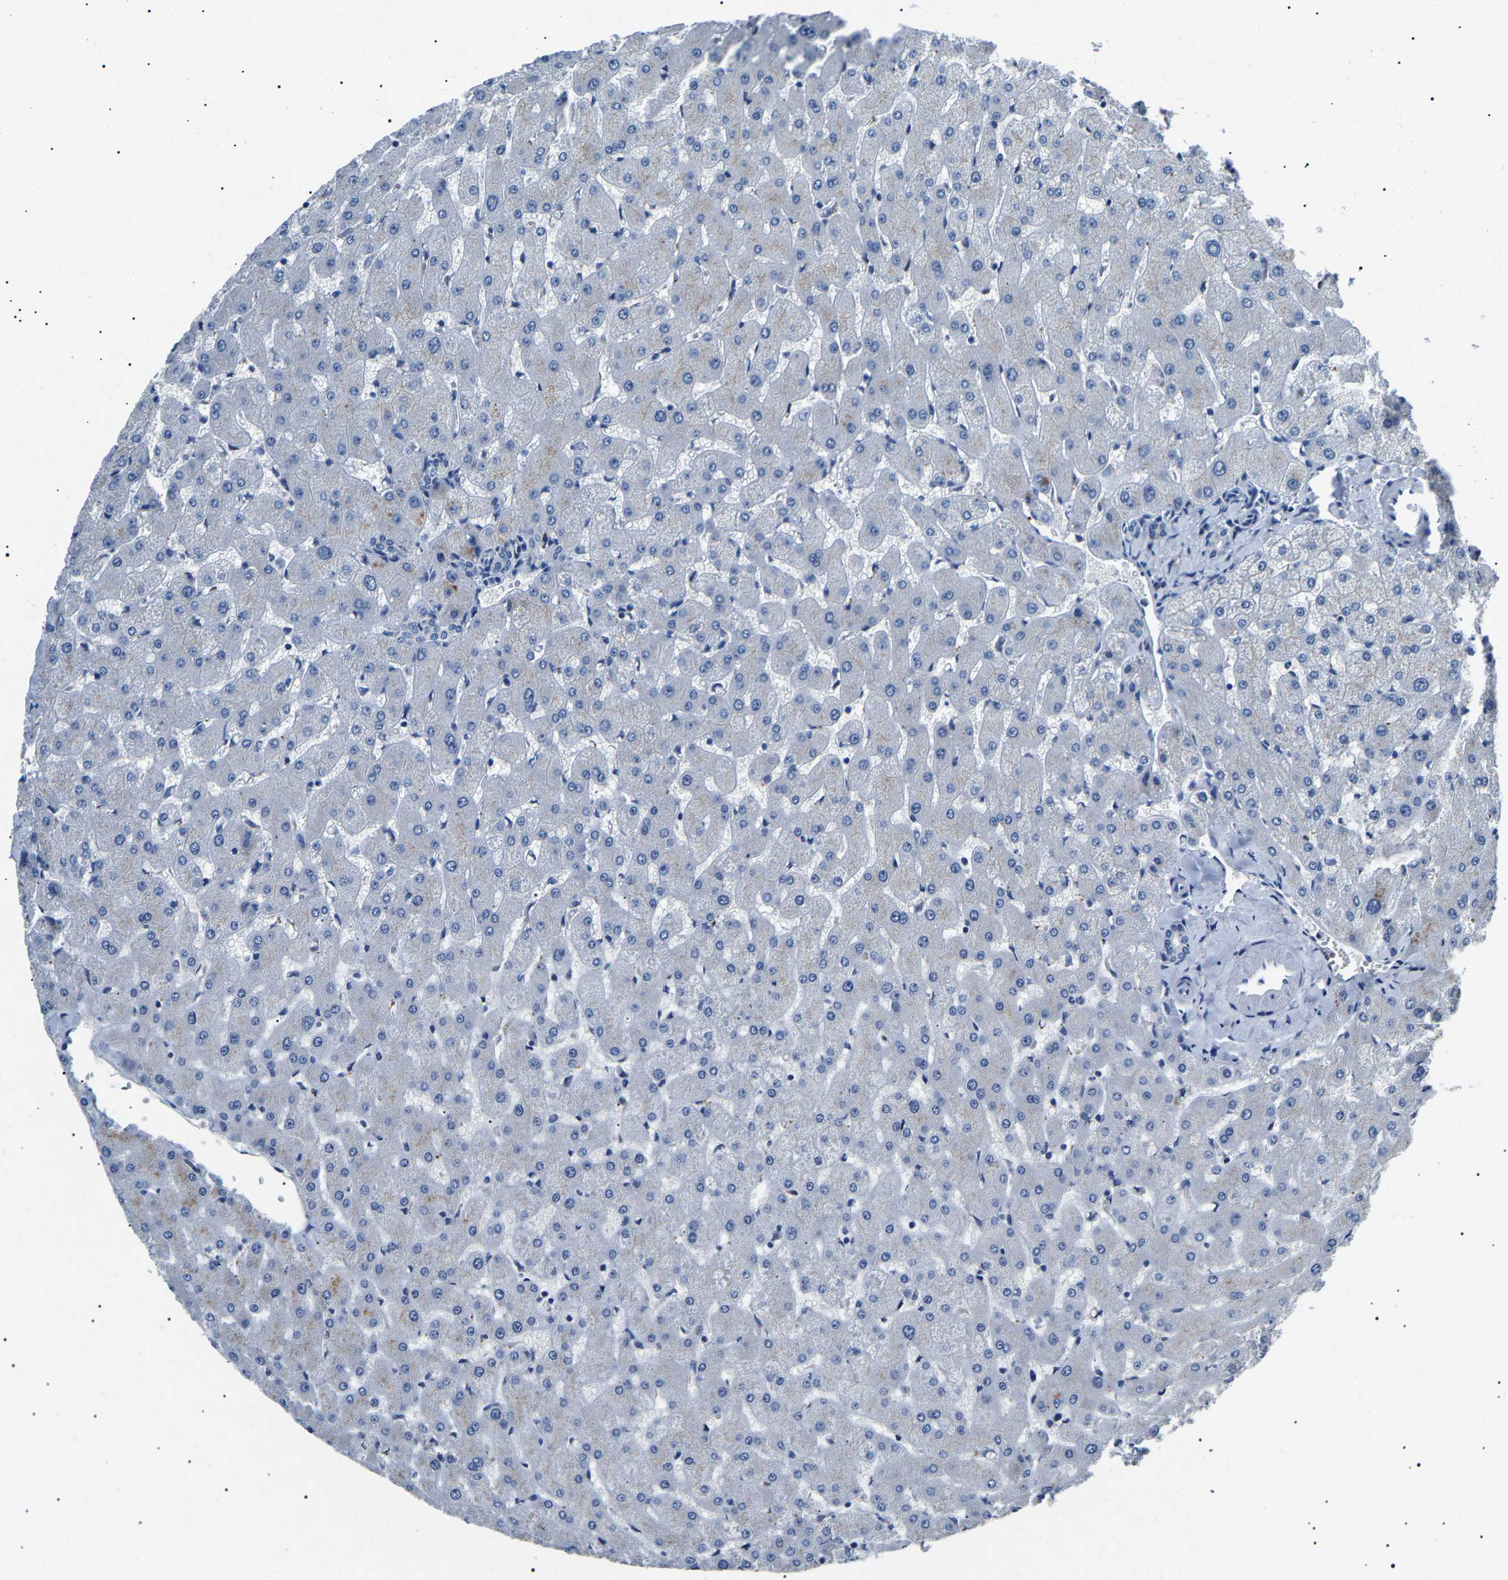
{"staining": {"intensity": "negative", "quantity": "none", "location": "none"}, "tissue": "liver", "cell_type": "Cholangiocytes", "image_type": "normal", "snomed": [{"axis": "morphology", "description": "Normal tissue, NOS"}, {"axis": "topography", "description": "Liver"}], "caption": "Immunohistochemistry photomicrograph of normal liver stained for a protein (brown), which shows no expression in cholangiocytes.", "gene": "KLK15", "patient": {"sex": "female", "age": 63}}